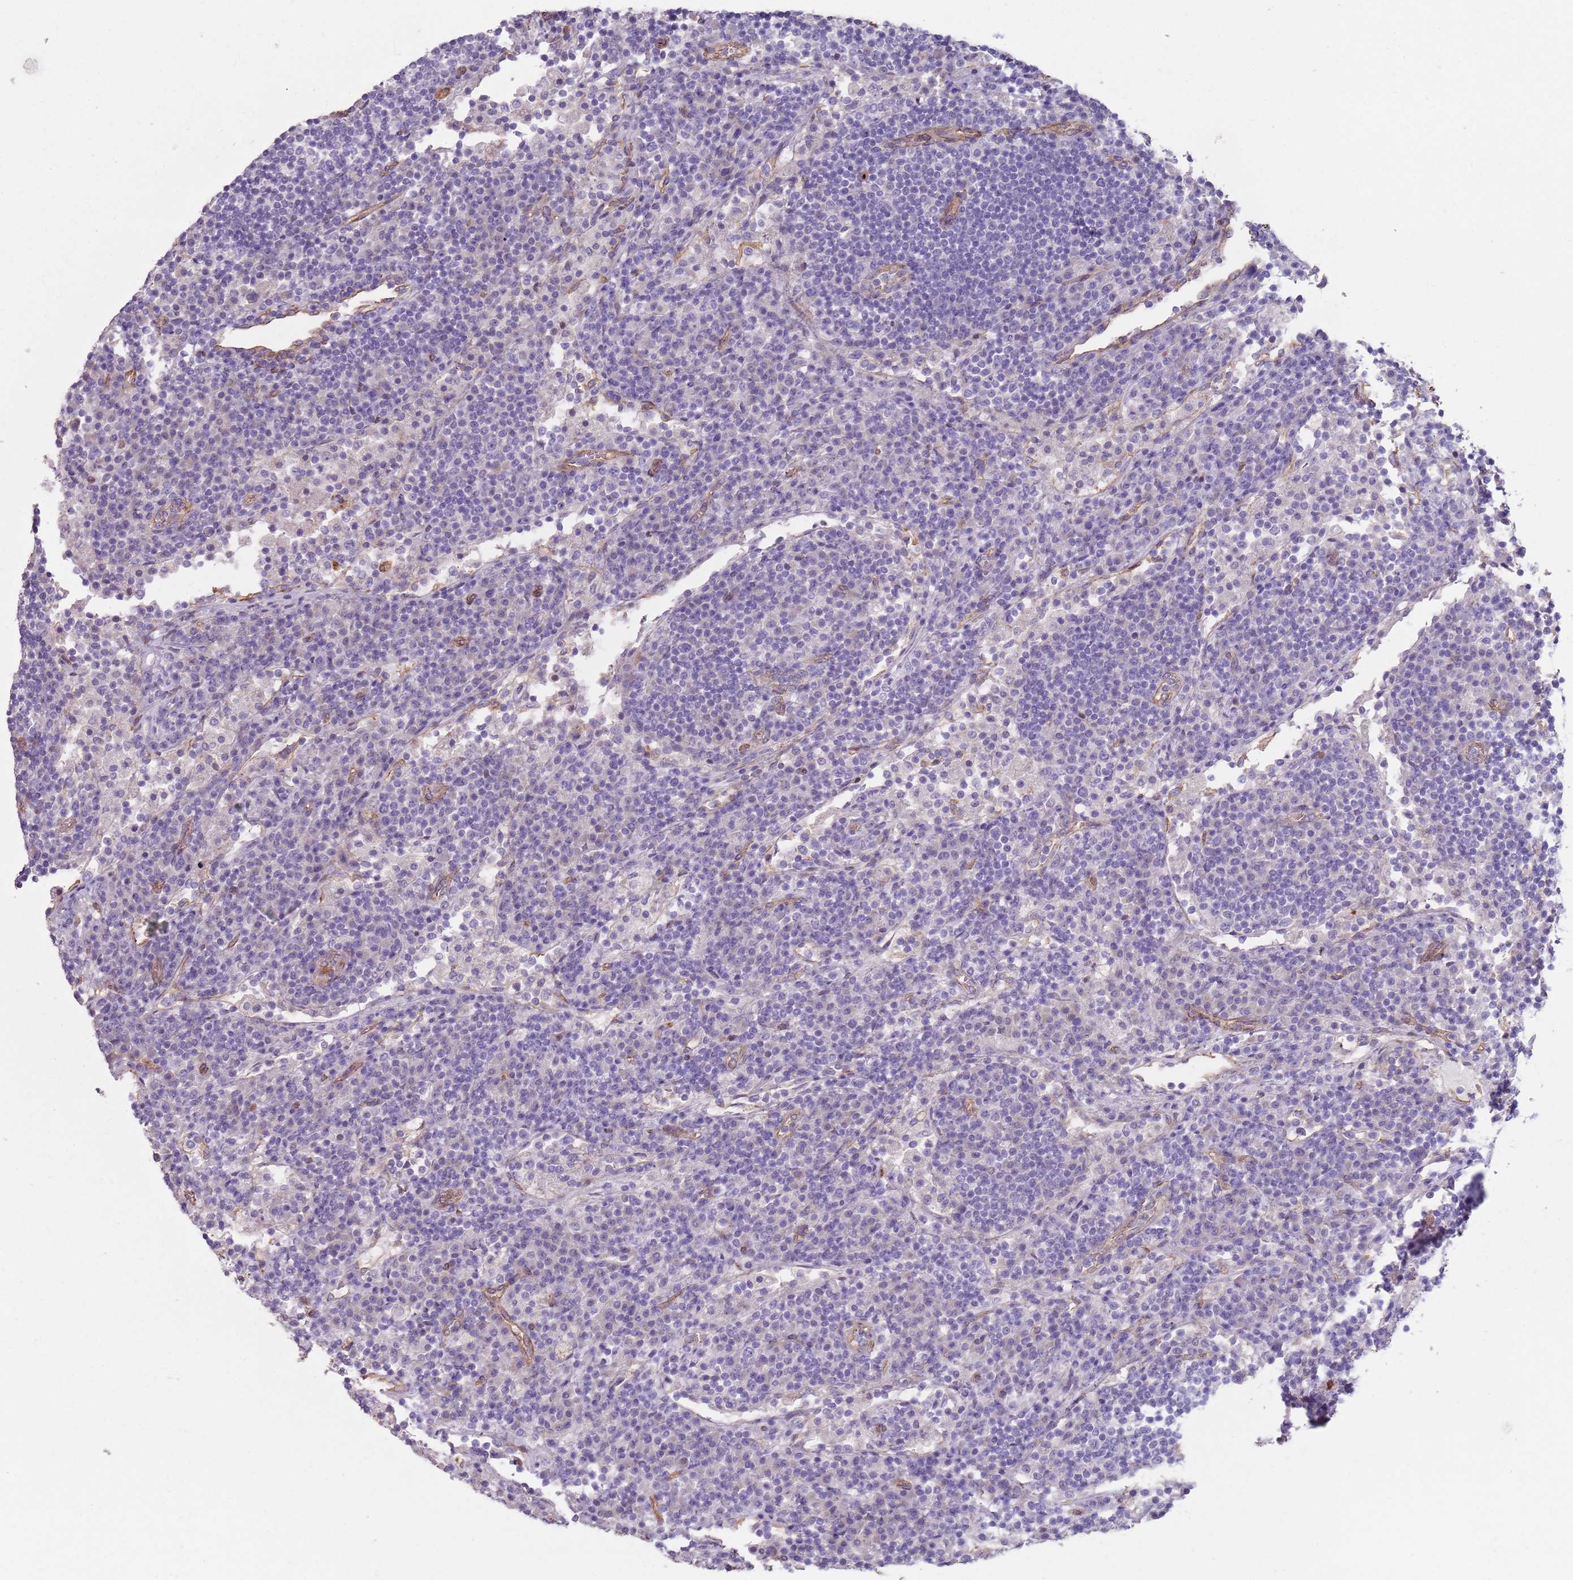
{"staining": {"intensity": "negative", "quantity": "none", "location": "none"}, "tissue": "lymph node", "cell_type": "Germinal center cells", "image_type": "normal", "snomed": [{"axis": "morphology", "description": "Normal tissue, NOS"}, {"axis": "topography", "description": "Lymph node"}], "caption": "Lymph node was stained to show a protein in brown. There is no significant positivity in germinal center cells. (DAB immunohistochemistry (IHC) with hematoxylin counter stain).", "gene": "PHLPP2", "patient": {"sex": "female", "age": 53}}